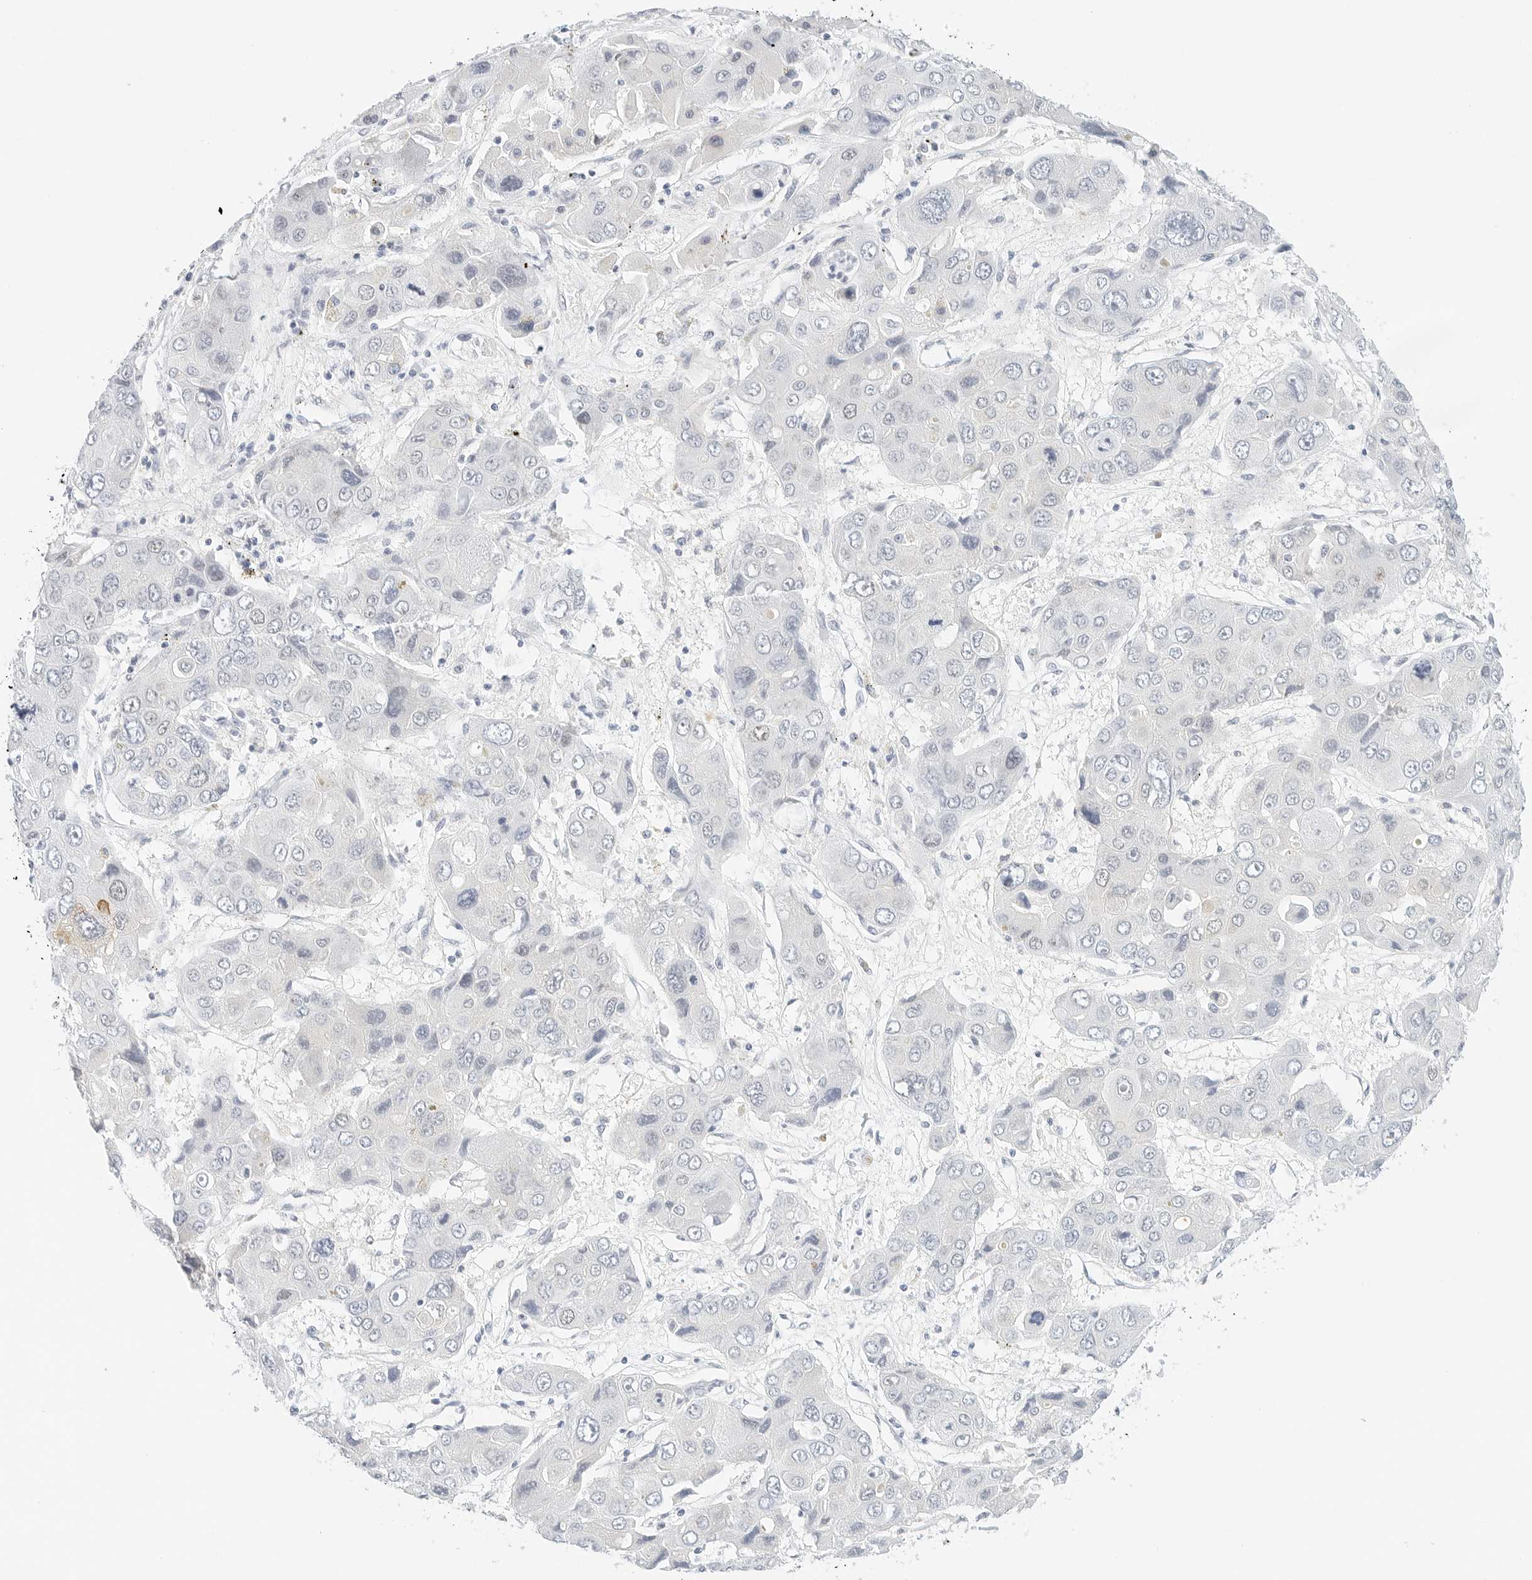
{"staining": {"intensity": "negative", "quantity": "none", "location": "none"}, "tissue": "liver cancer", "cell_type": "Tumor cells", "image_type": "cancer", "snomed": [{"axis": "morphology", "description": "Cholangiocarcinoma"}, {"axis": "topography", "description": "Liver"}], "caption": "IHC photomicrograph of liver cholangiocarcinoma stained for a protein (brown), which reveals no staining in tumor cells.", "gene": "CD22", "patient": {"sex": "male", "age": 67}}